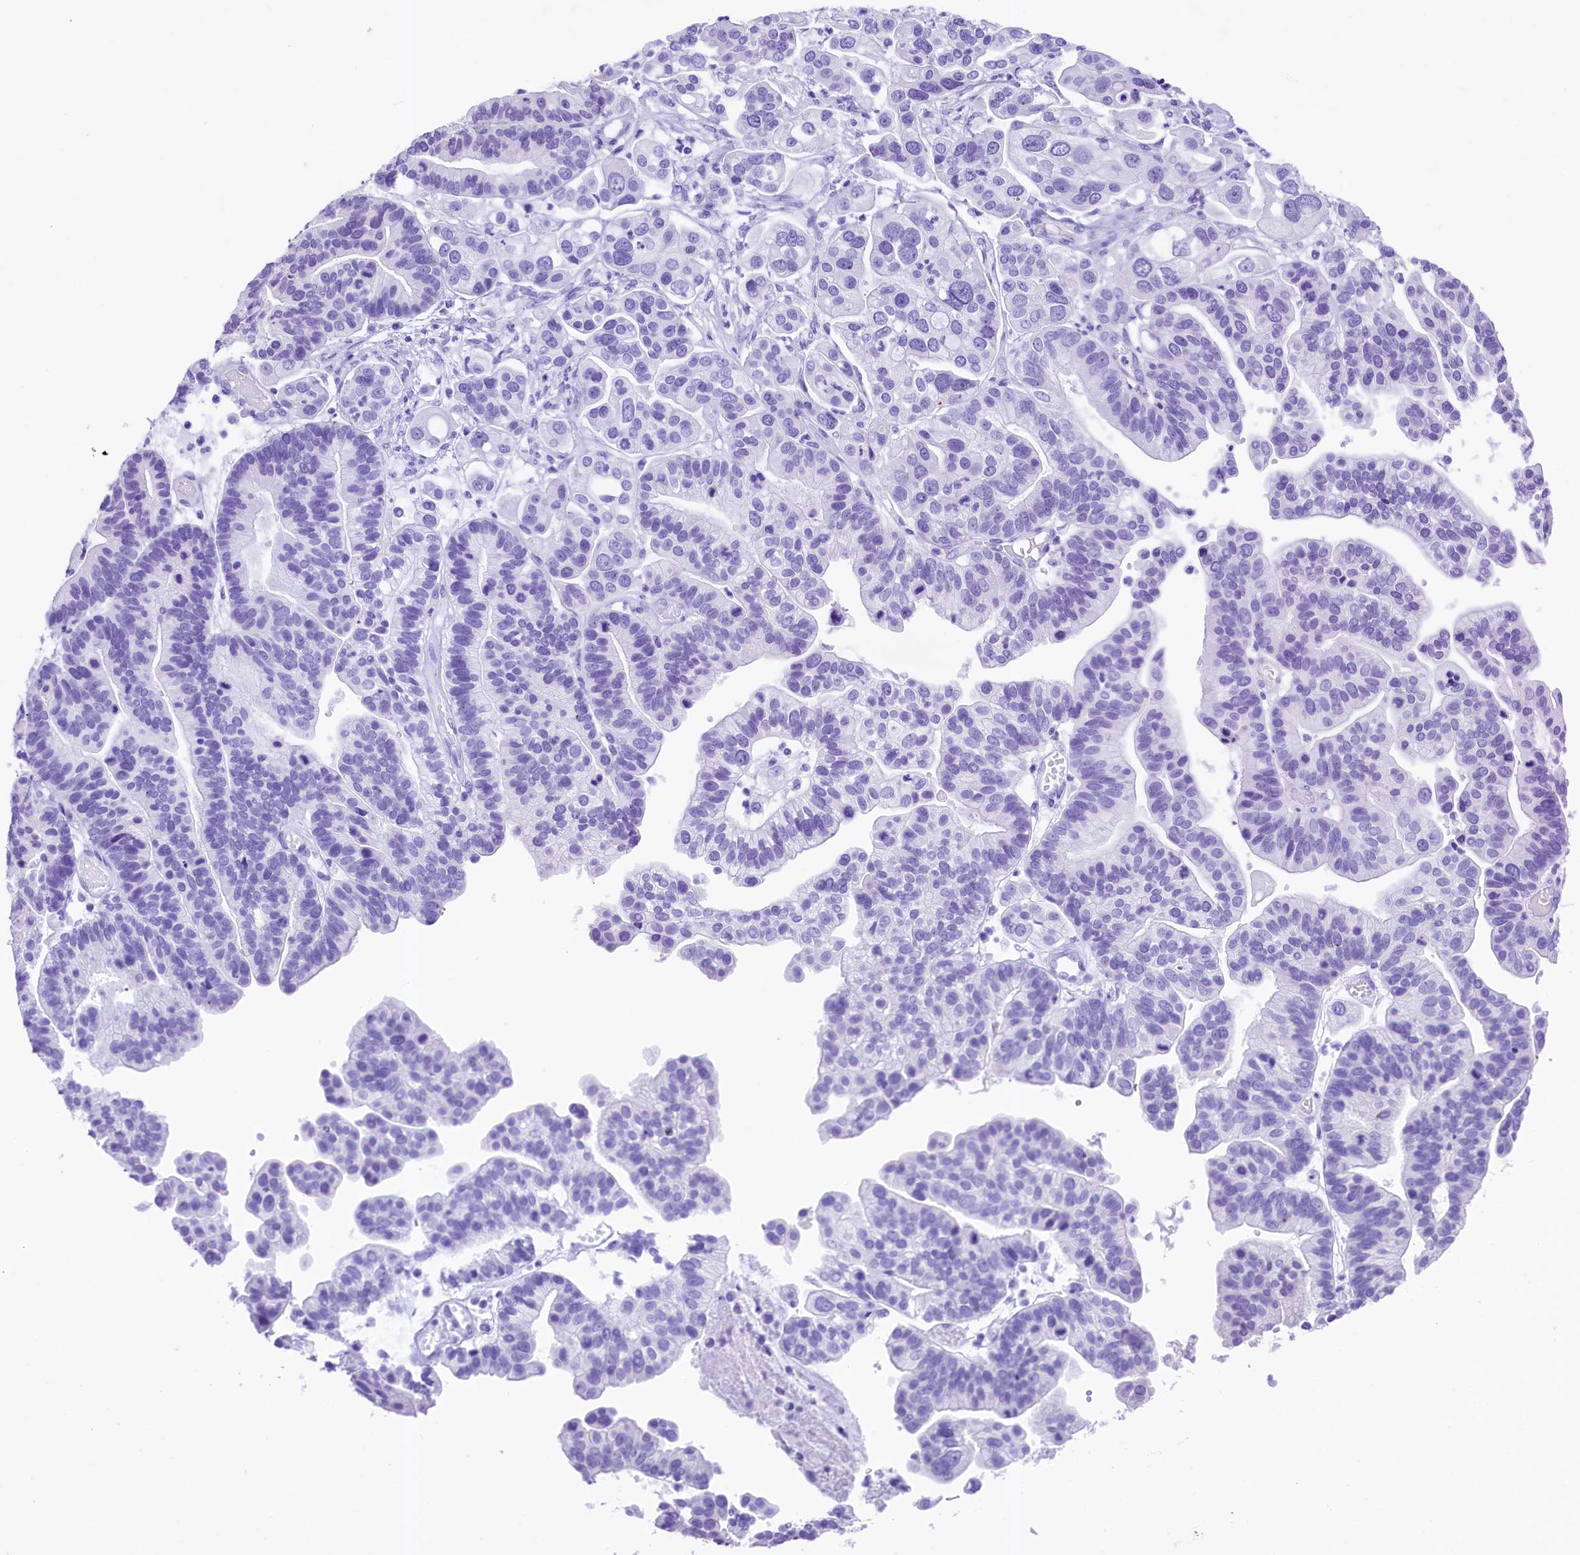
{"staining": {"intensity": "negative", "quantity": "none", "location": "none"}, "tissue": "ovarian cancer", "cell_type": "Tumor cells", "image_type": "cancer", "snomed": [{"axis": "morphology", "description": "Cystadenocarcinoma, serous, NOS"}, {"axis": "topography", "description": "Ovary"}], "caption": "Tumor cells are negative for protein expression in human ovarian cancer.", "gene": "UBXN6", "patient": {"sex": "female", "age": 56}}